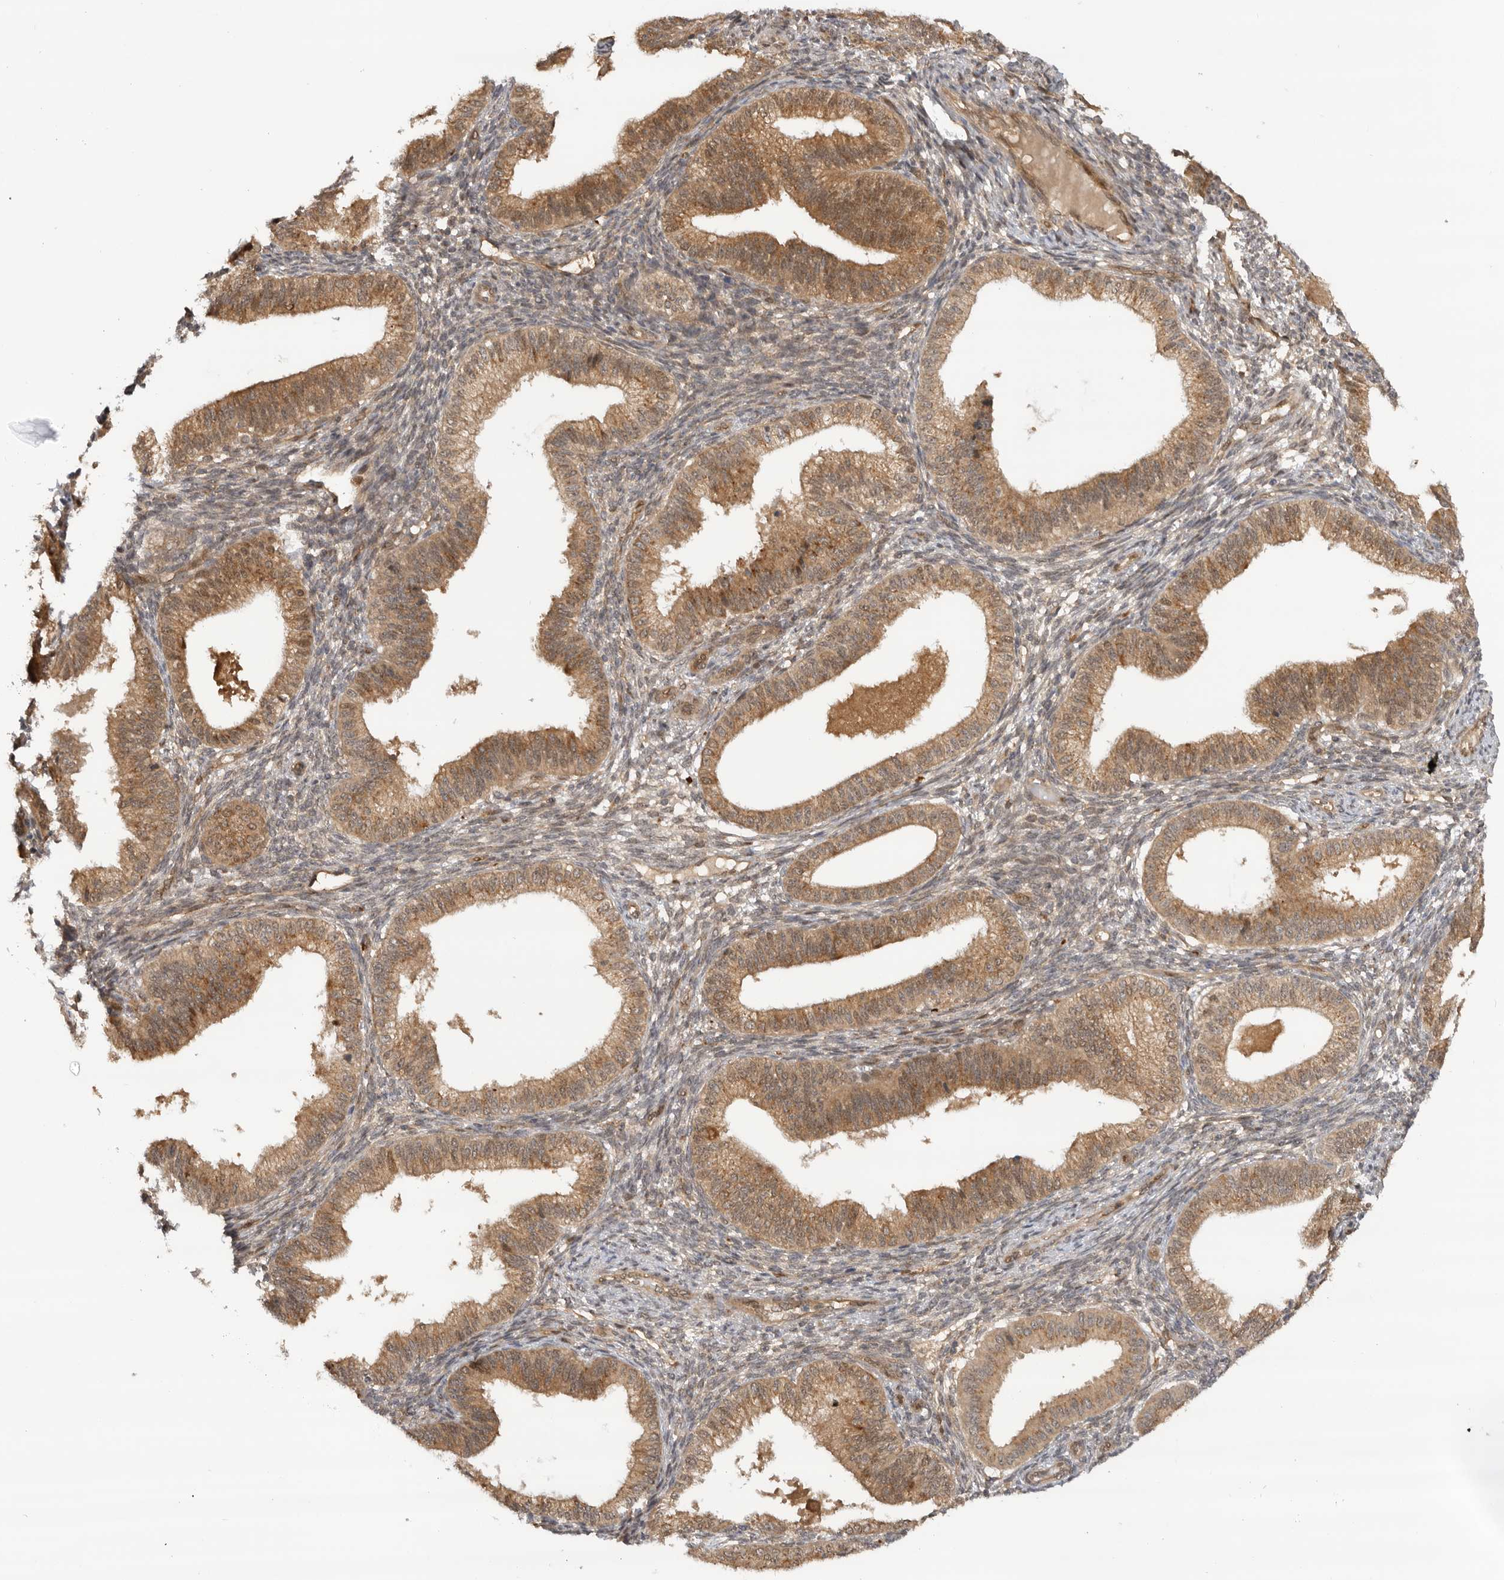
{"staining": {"intensity": "weak", "quantity": "<25%", "location": "cytoplasmic/membranous"}, "tissue": "endometrium", "cell_type": "Cells in endometrial stroma", "image_type": "normal", "snomed": [{"axis": "morphology", "description": "Normal tissue, NOS"}, {"axis": "topography", "description": "Endometrium"}], "caption": "Immunohistochemistry image of unremarkable endometrium stained for a protein (brown), which demonstrates no expression in cells in endometrial stroma.", "gene": "DCAF8", "patient": {"sex": "female", "age": 39}}